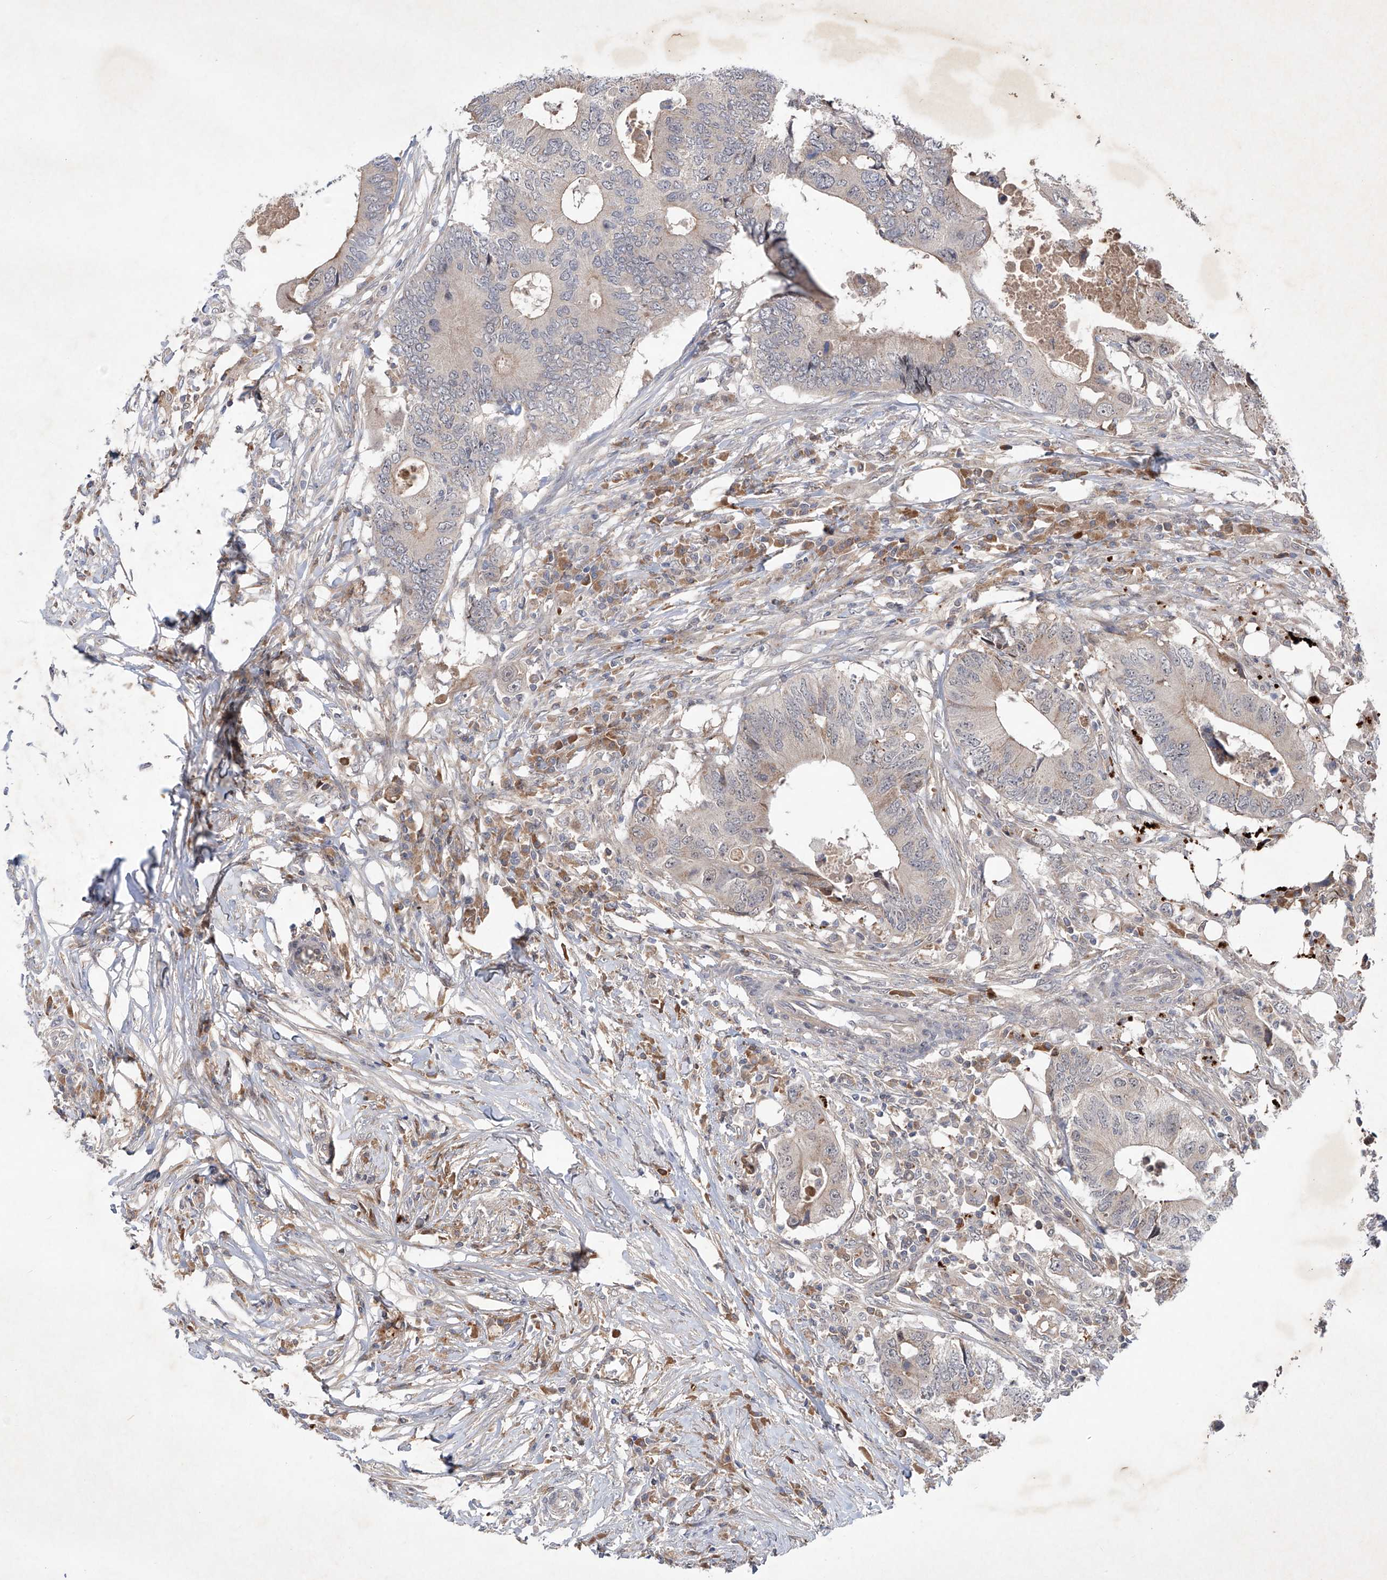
{"staining": {"intensity": "negative", "quantity": "none", "location": "none"}, "tissue": "colorectal cancer", "cell_type": "Tumor cells", "image_type": "cancer", "snomed": [{"axis": "morphology", "description": "Adenocarcinoma, NOS"}, {"axis": "topography", "description": "Colon"}], "caption": "An IHC histopathology image of adenocarcinoma (colorectal) is shown. There is no staining in tumor cells of adenocarcinoma (colorectal).", "gene": "FAM135A", "patient": {"sex": "male", "age": 71}}